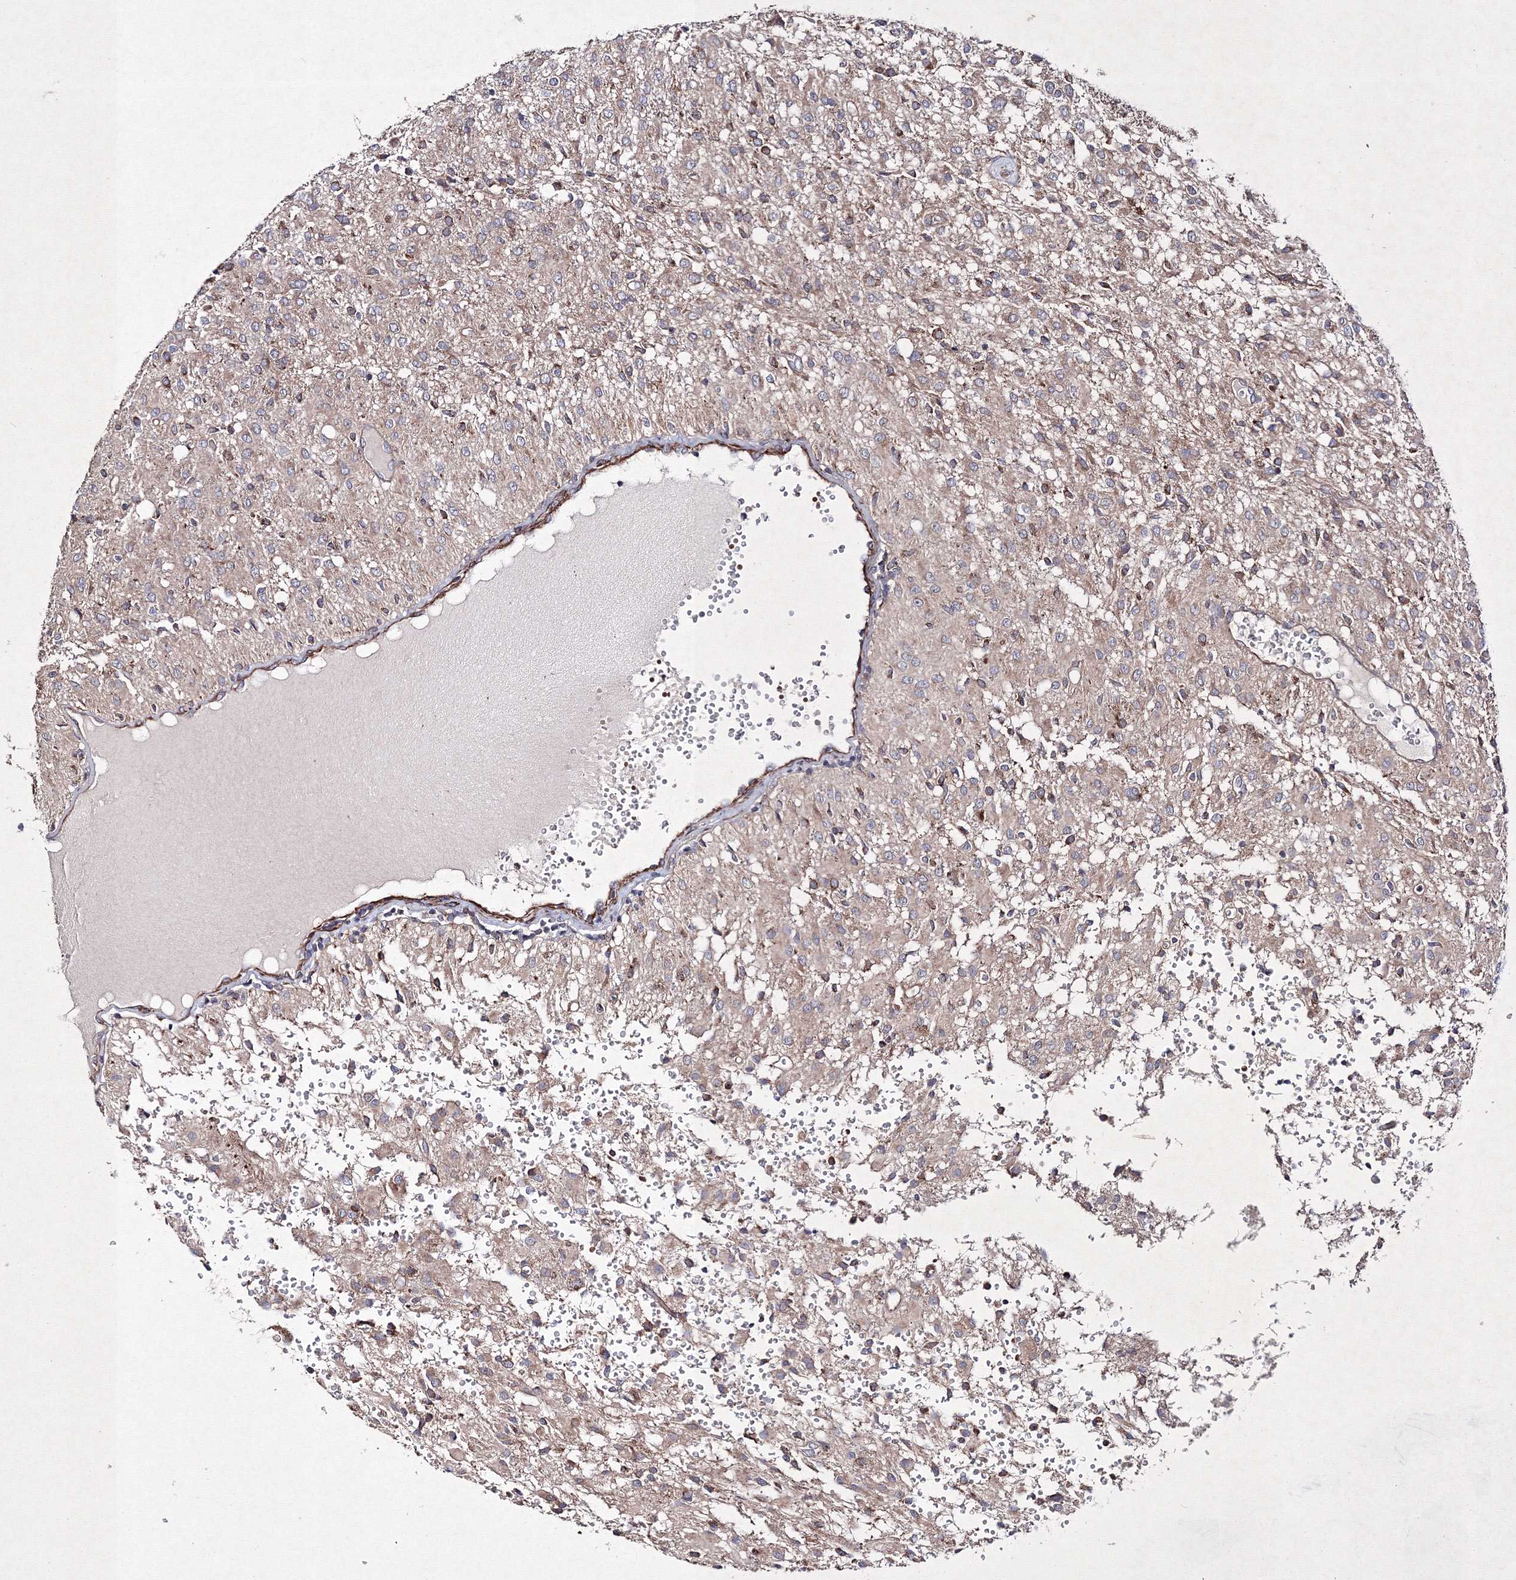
{"staining": {"intensity": "weak", "quantity": "<25%", "location": "cytoplasmic/membranous"}, "tissue": "glioma", "cell_type": "Tumor cells", "image_type": "cancer", "snomed": [{"axis": "morphology", "description": "Glioma, malignant, High grade"}, {"axis": "topography", "description": "Brain"}], "caption": "Tumor cells are negative for protein expression in human malignant glioma (high-grade). (DAB (3,3'-diaminobenzidine) immunohistochemistry (IHC) with hematoxylin counter stain).", "gene": "GFM1", "patient": {"sex": "female", "age": 59}}